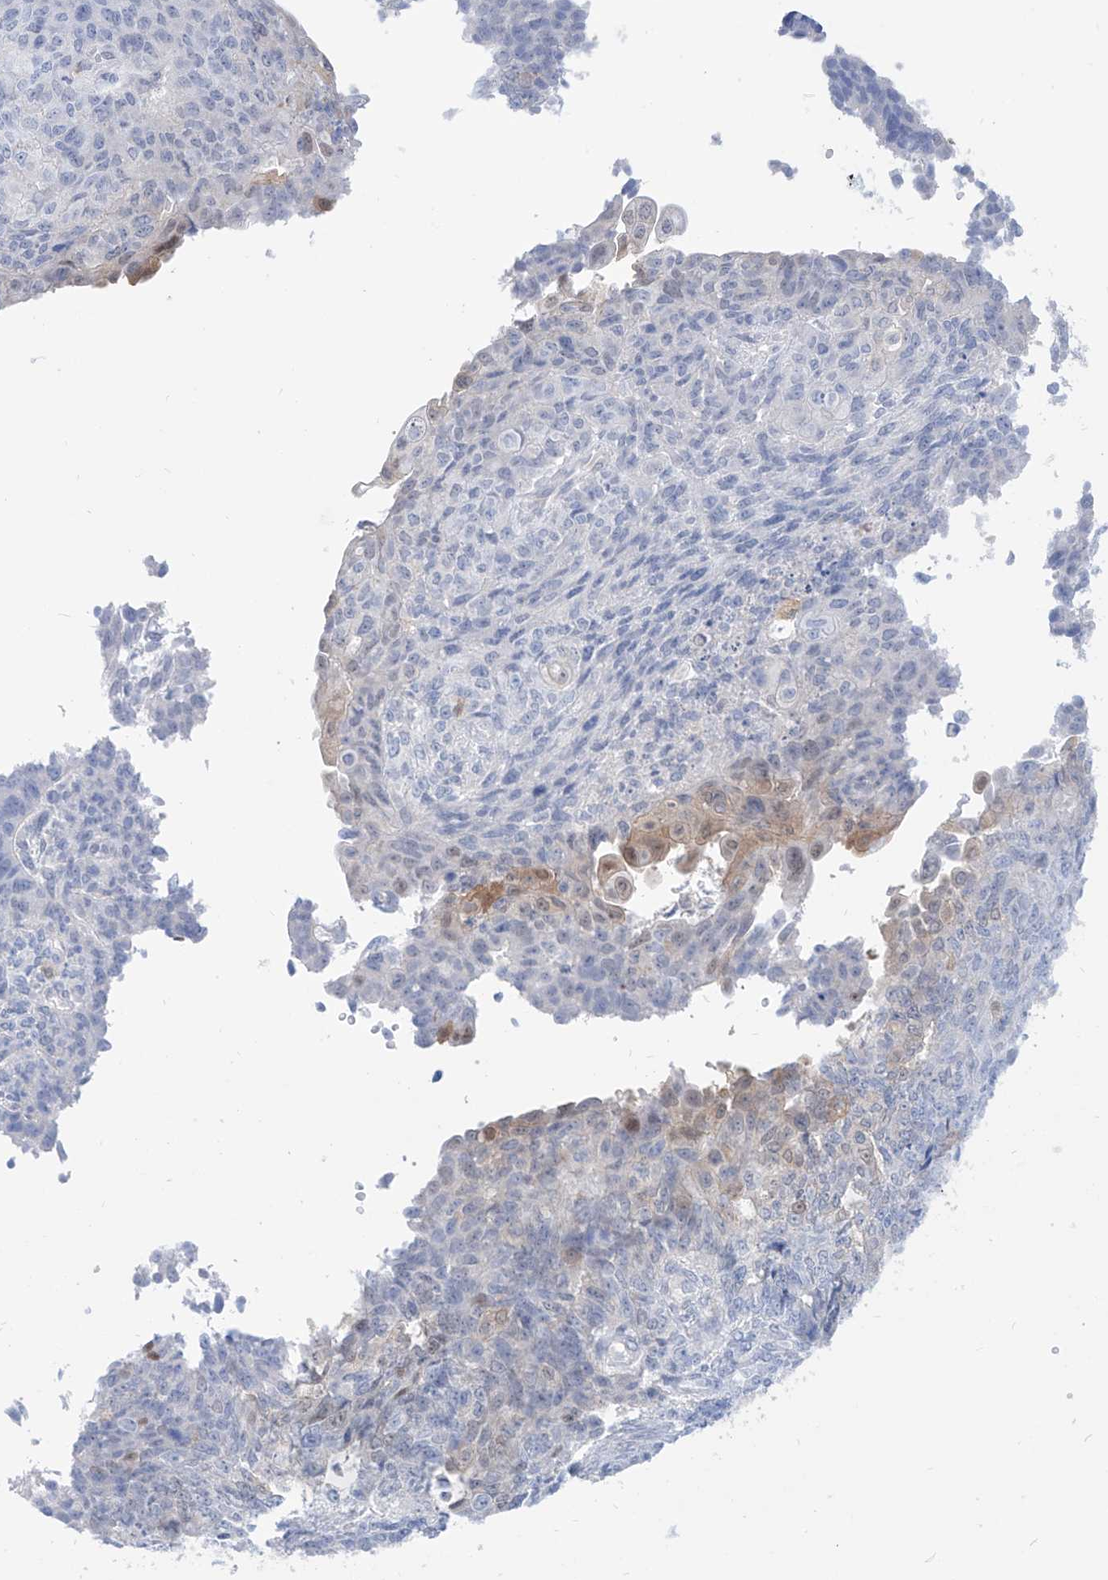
{"staining": {"intensity": "weak", "quantity": "<25%", "location": "cytoplasmic/membranous,nuclear"}, "tissue": "endometrial cancer", "cell_type": "Tumor cells", "image_type": "cancer", "snomed": [{"axis": "morphology", "description": "Adenocarcinoma, NOS"}, {"axis": "topography", "description": "Endometrium"}], "caption": "DAB immunohistochemical staining of endometrial cancer (adenocarcinoma) reveals no significant staining in tumor cells.", "gene": "PDXK", "patient": {"sex": "female", "age": 32}}